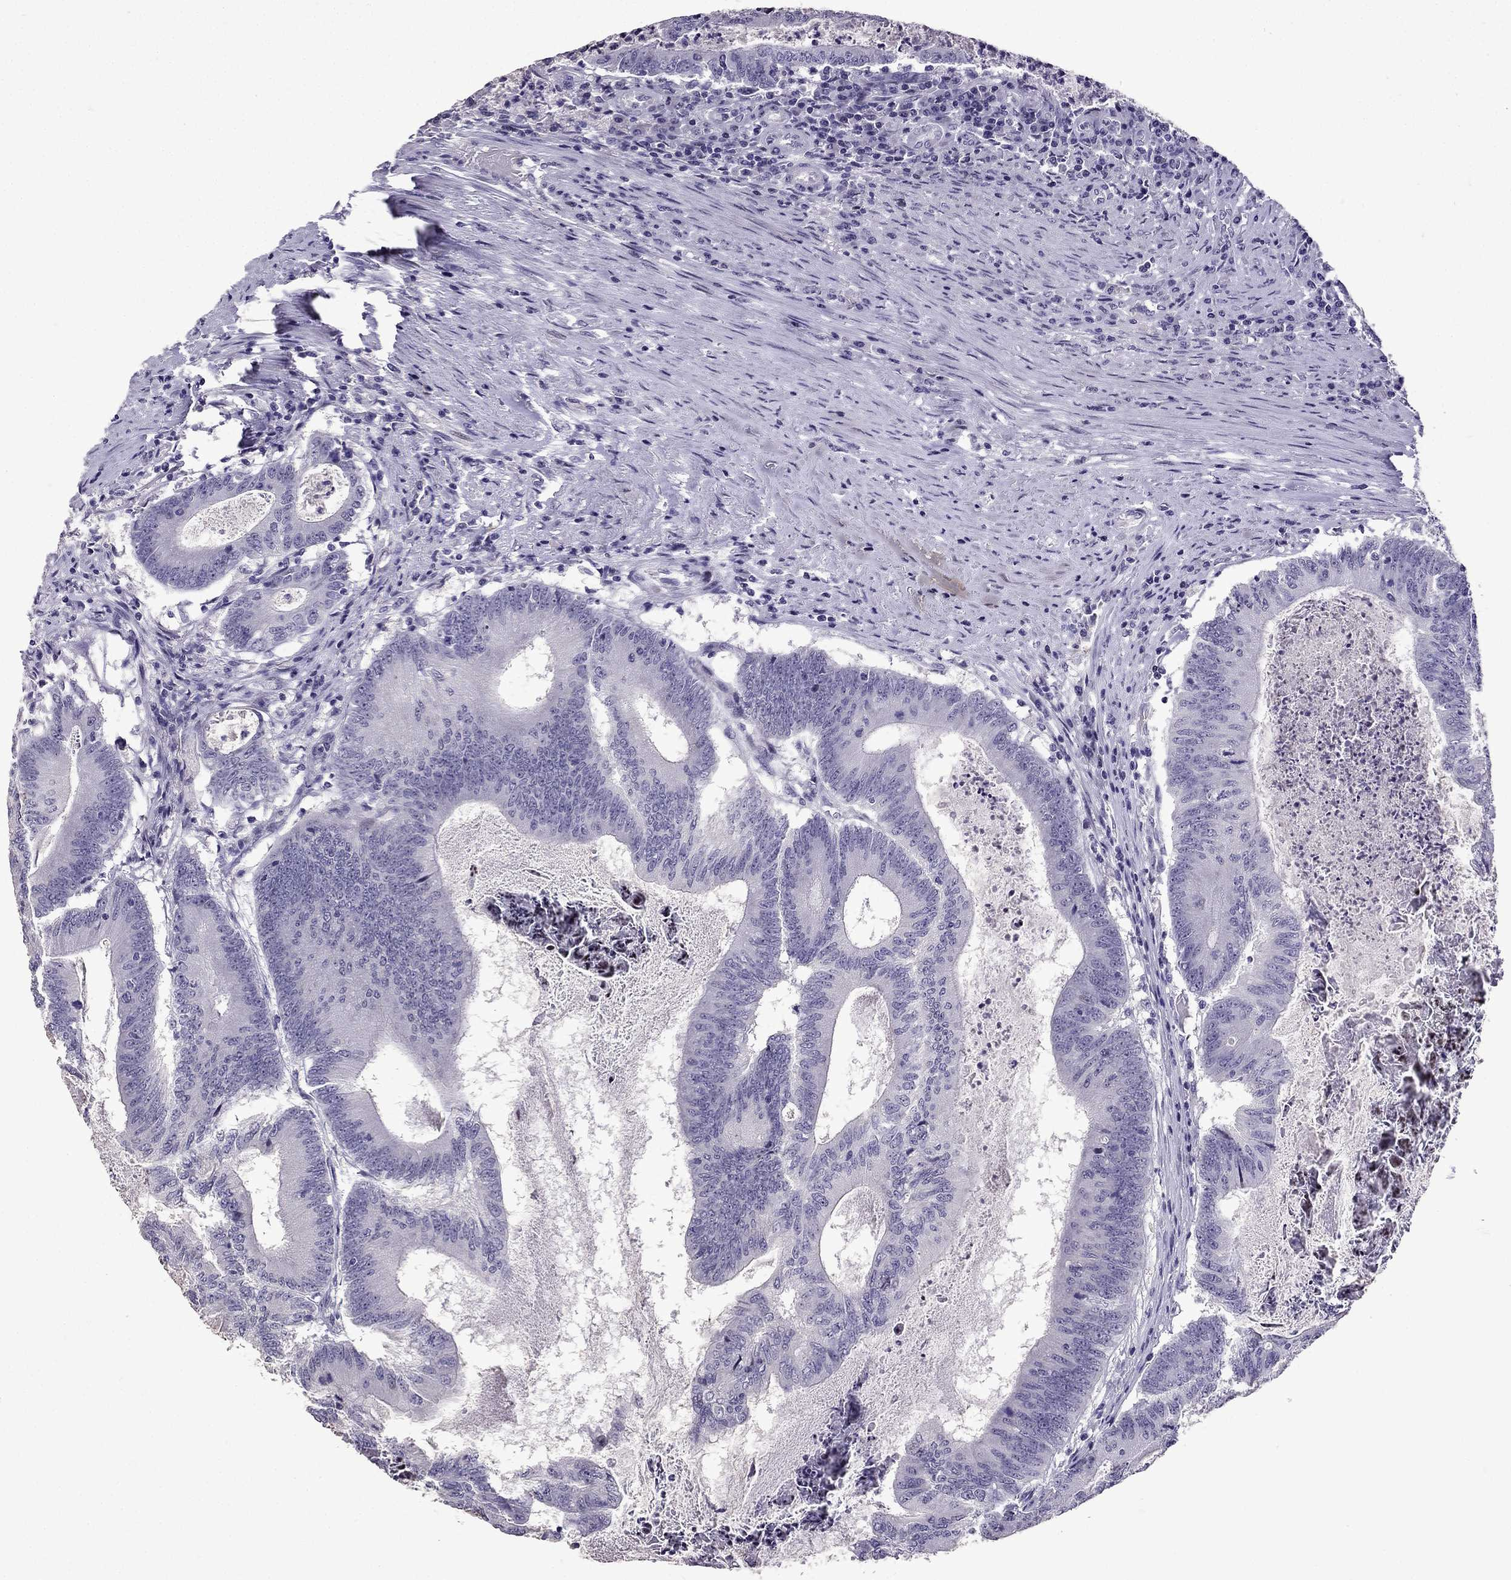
{"staining": {"intensity": "negative", "quantity": "none", "location": "none"}, "tissue": "colorectal cancer", "cell_type": "Tumor cells", "image_type": "cancer", "snomed": [{"axis": "morphology", "description": "Adenocarcinoma, NOS"}, {"axis": "topography", "description": "Colon"}], "caption": "Protein analysis of colorectal adenocarcinoma reveals no significant positivity in tumor cells.", "gene": "TTN", "patient": {"sex": "female", "age": 70}}